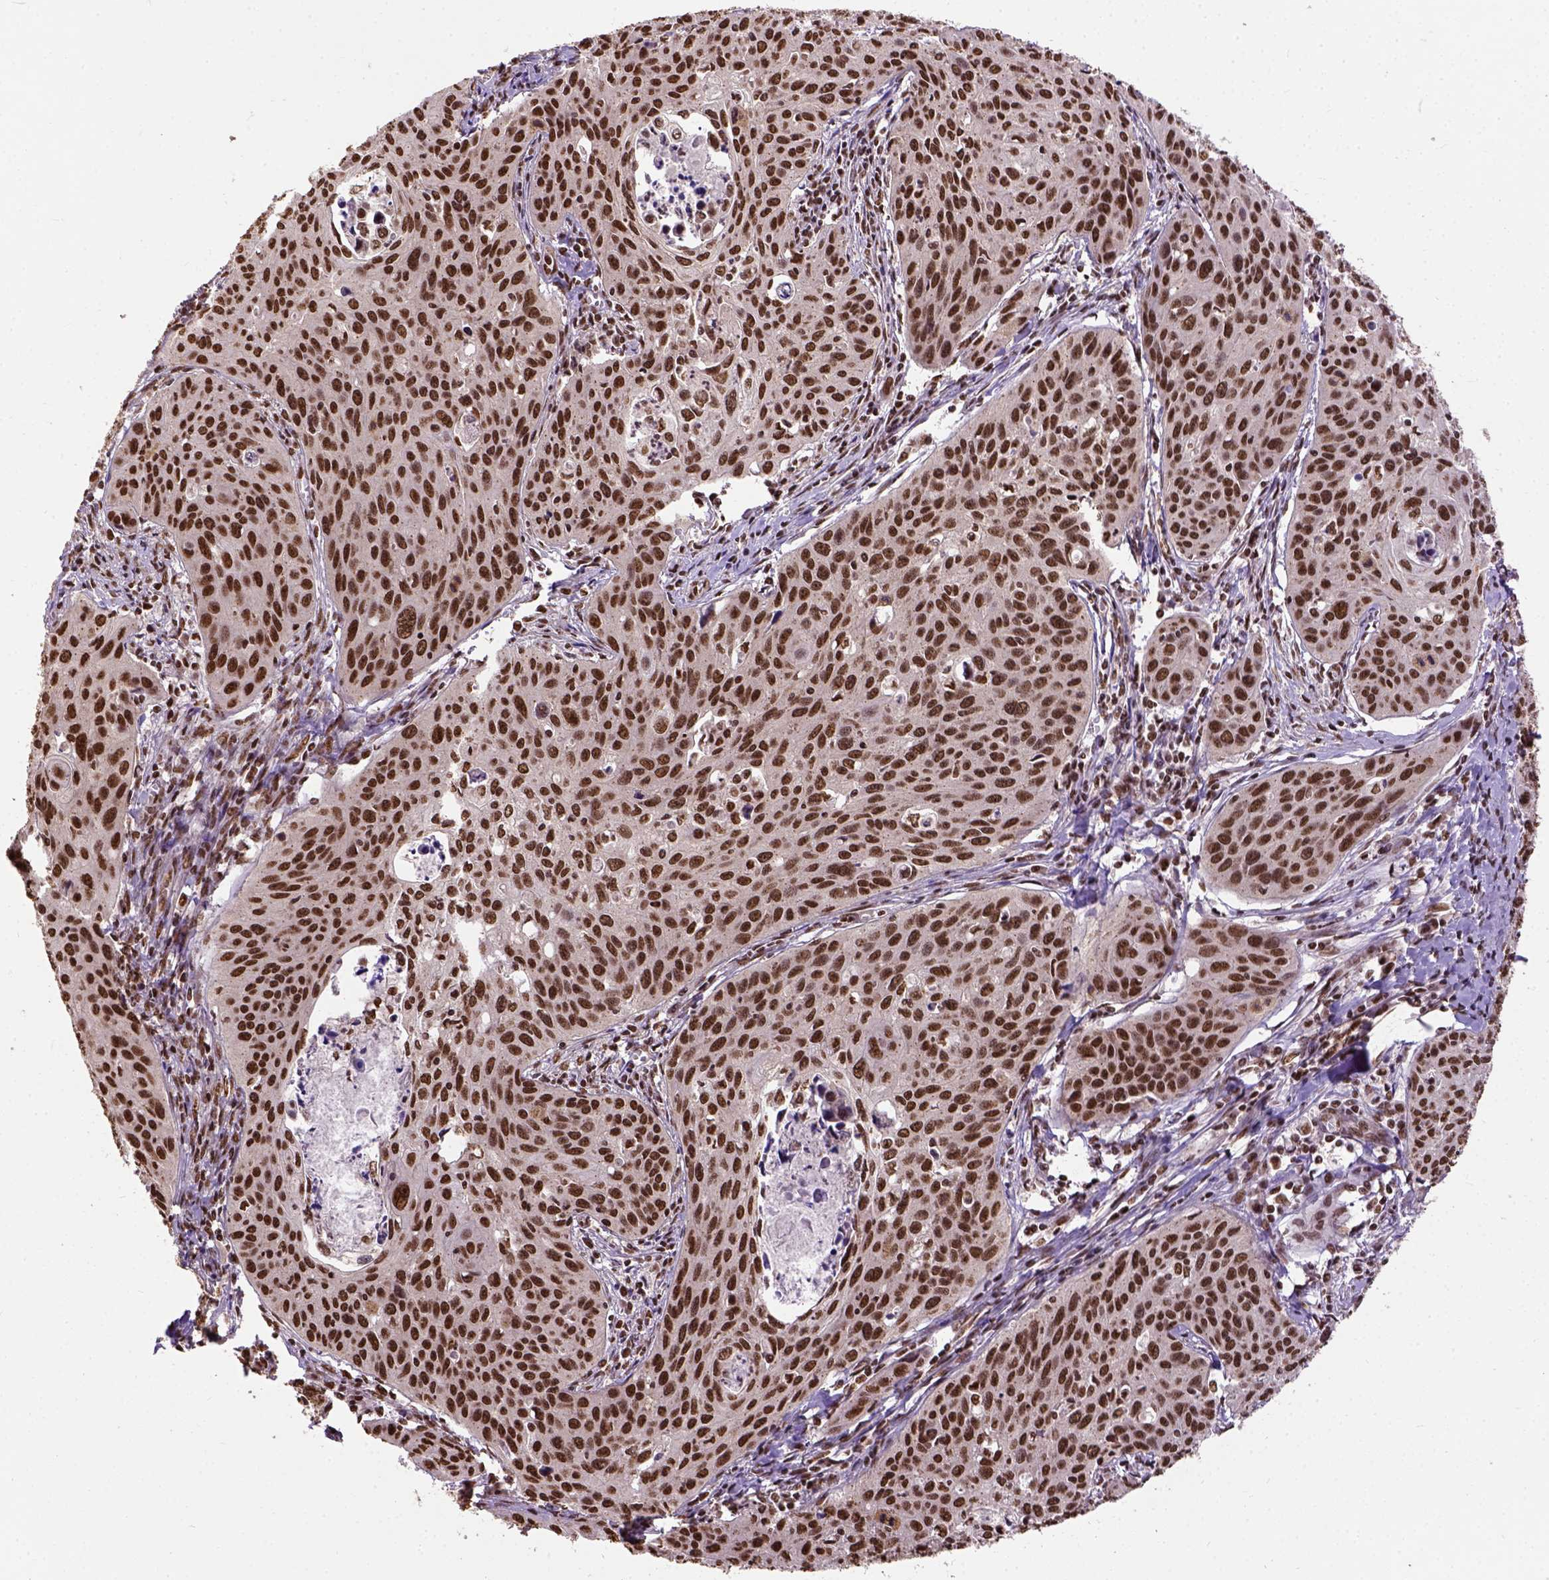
{"staining": {"intensity": "strong", "quantity": ">75%", "location": "nuclear"}, "tissue": "cervical cancer", "cell_type": "Tumor cells", "image_type": "cancer", "snomed": [{"axis": "morphology", "description": "Squamous cell carcinoma, NOS"}, {"axis": "topography", "description": "Cervix"}], "caption": "A brown stain shows strong nuclear staining of a protein in cervical squamous cell carcinoma tumor cells.", "gene": "NACC1", "patient": {"sex": "female", "age": 31}}